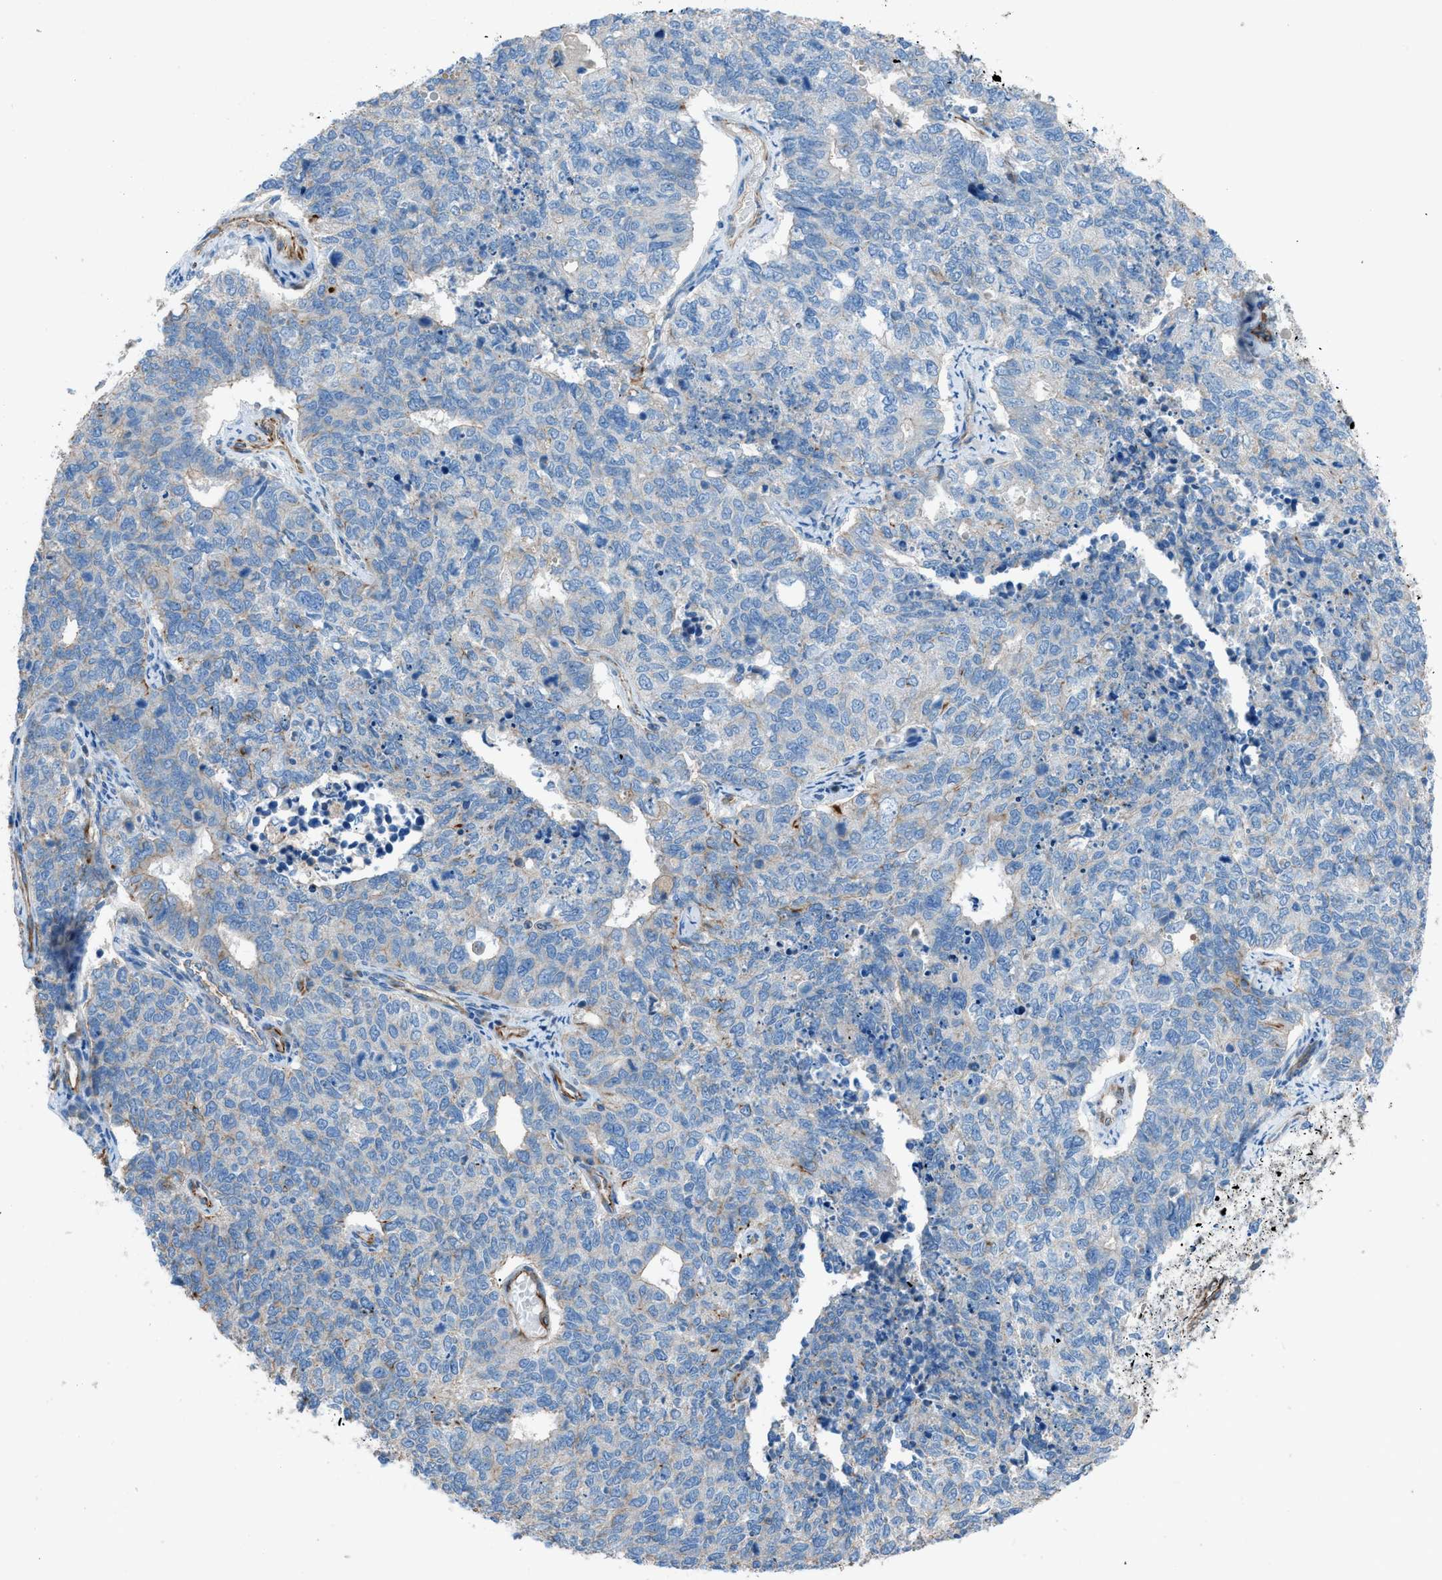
{"staining": {"intensity": "negative", "quantity": "none", "location": "none"}, "tissue": "cervical cancer", "cell_type": "Tumor cells", "image_type": "cancer", "snomed": [{"axis": "morphology", "description": "Squamous cell carcinoma, NOS"}, {"axis": "topography", "description": "Cervix"}], "caption": "A photomicrograph of cervical cancer (squamous cell carcinoma) stained for a protein displays no brown staining in tumor cells.", "gene": "CABP7", "patient": {"sex": "female", "age": 63}}